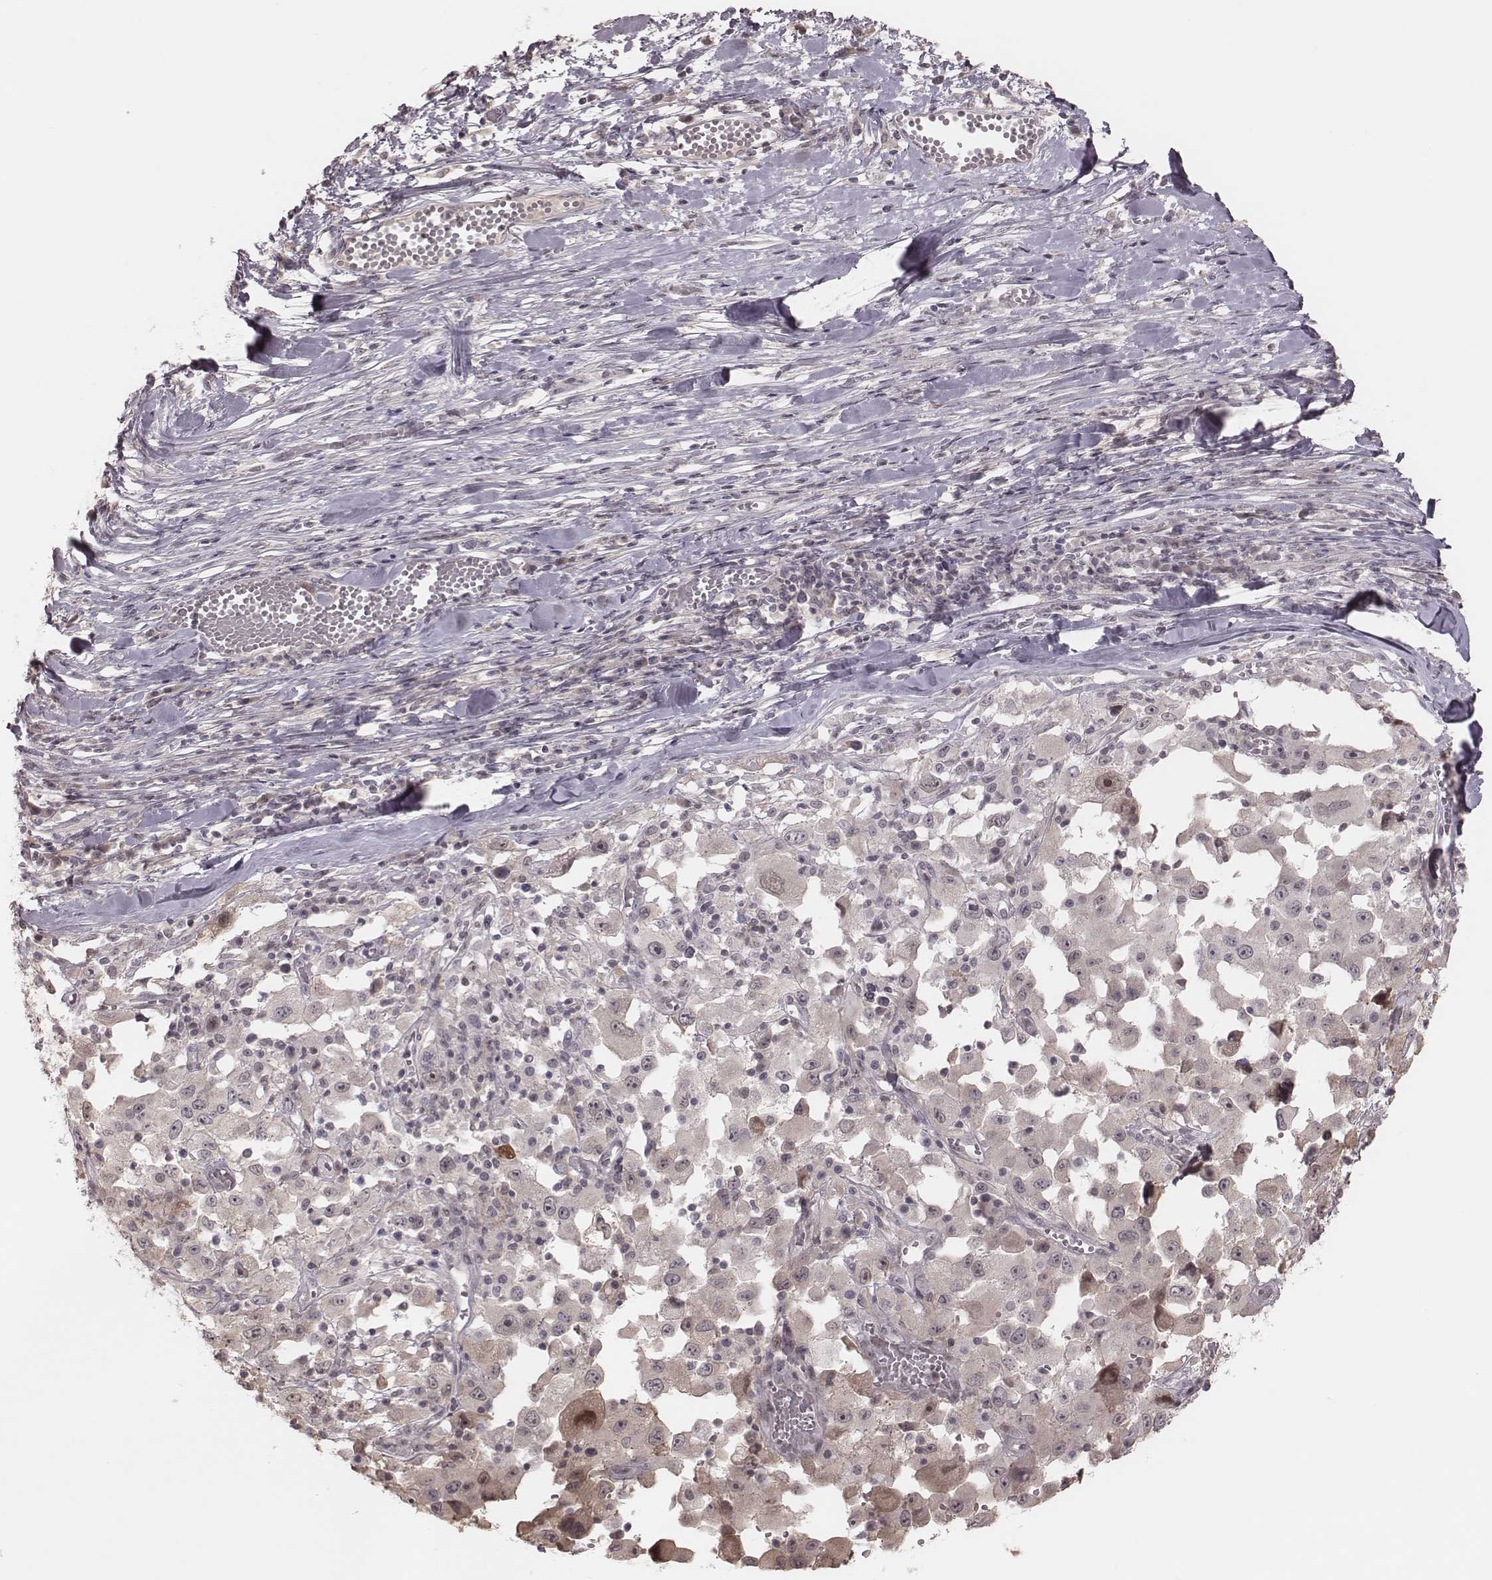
{"staining": {"intensity": "negative", "quantity": "none", "location": "none"}, "tissue": "melanoma", "cell_type": "Tumor cells", "image_type": "cancer", "snomed": [{"axis": "morphology", "description": "Malignant melanoma, Metastatic site"}, {"axis": "topography", "description": "Lymph node"}], "caption": "The immunohistochemistry (IHC) photomicrograph has no significant positivity in tumor cells of malignant melanoma (metastatic site) tissue.", "gene": "FAM13B", "patient": {"sex": "male", "age": 50}}